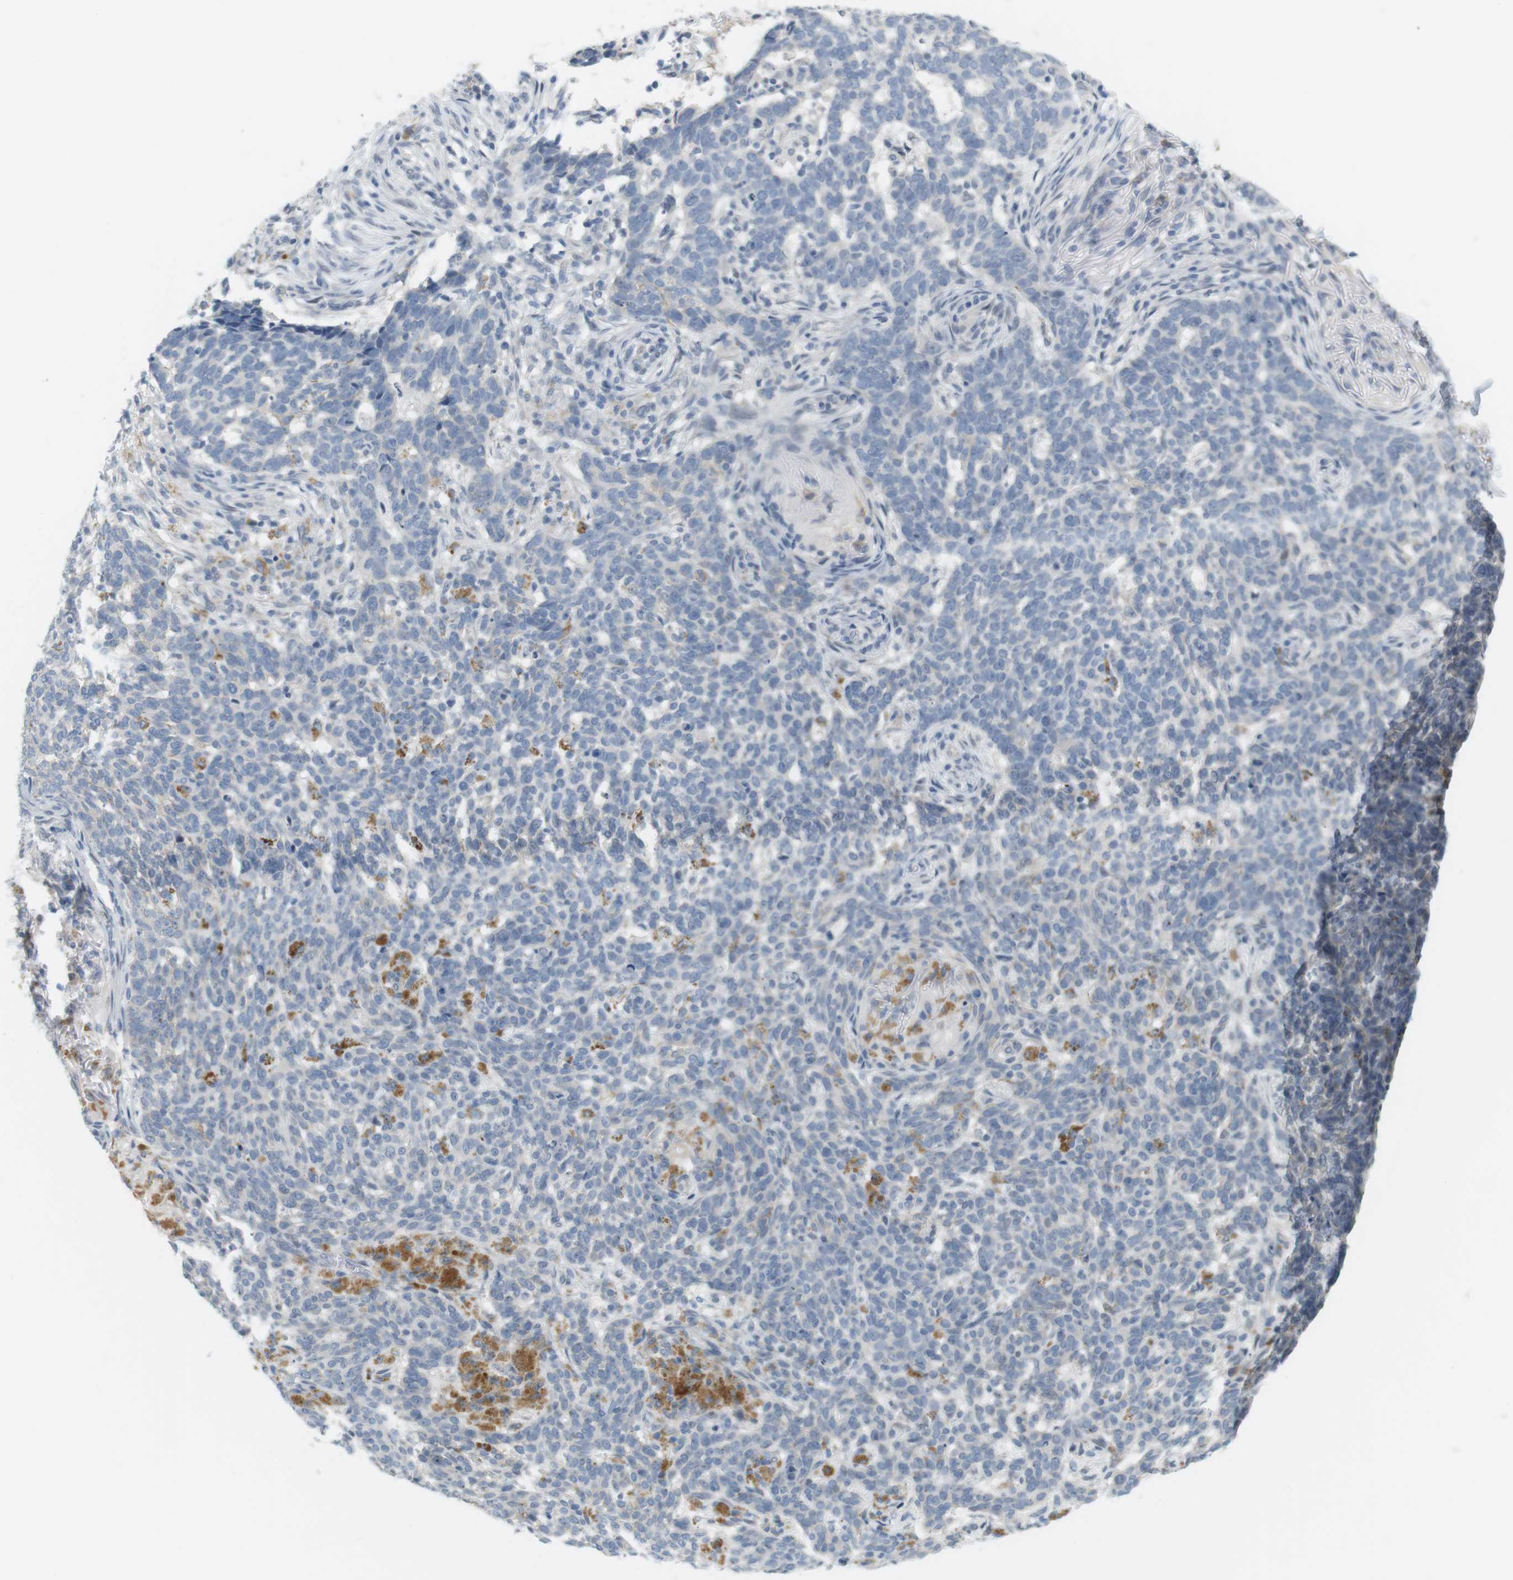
{"staining": {"intensity": "negative", "quantity": "none", "location": "none"}, "tissue": "skin cancer", "cell_type": "Tumor cells", "image_type": "cancer", "snomed": [{"axis": "morphology", "description": "Basal cell carcinoma"}, {"axis": "topography", "description": "Skin"}], "caption": "Tumor cells show no significant staining in basal cell carcinoma (skin).", "gene": "CREB3L2", "patient": {"sex": "male", "age": 85}}